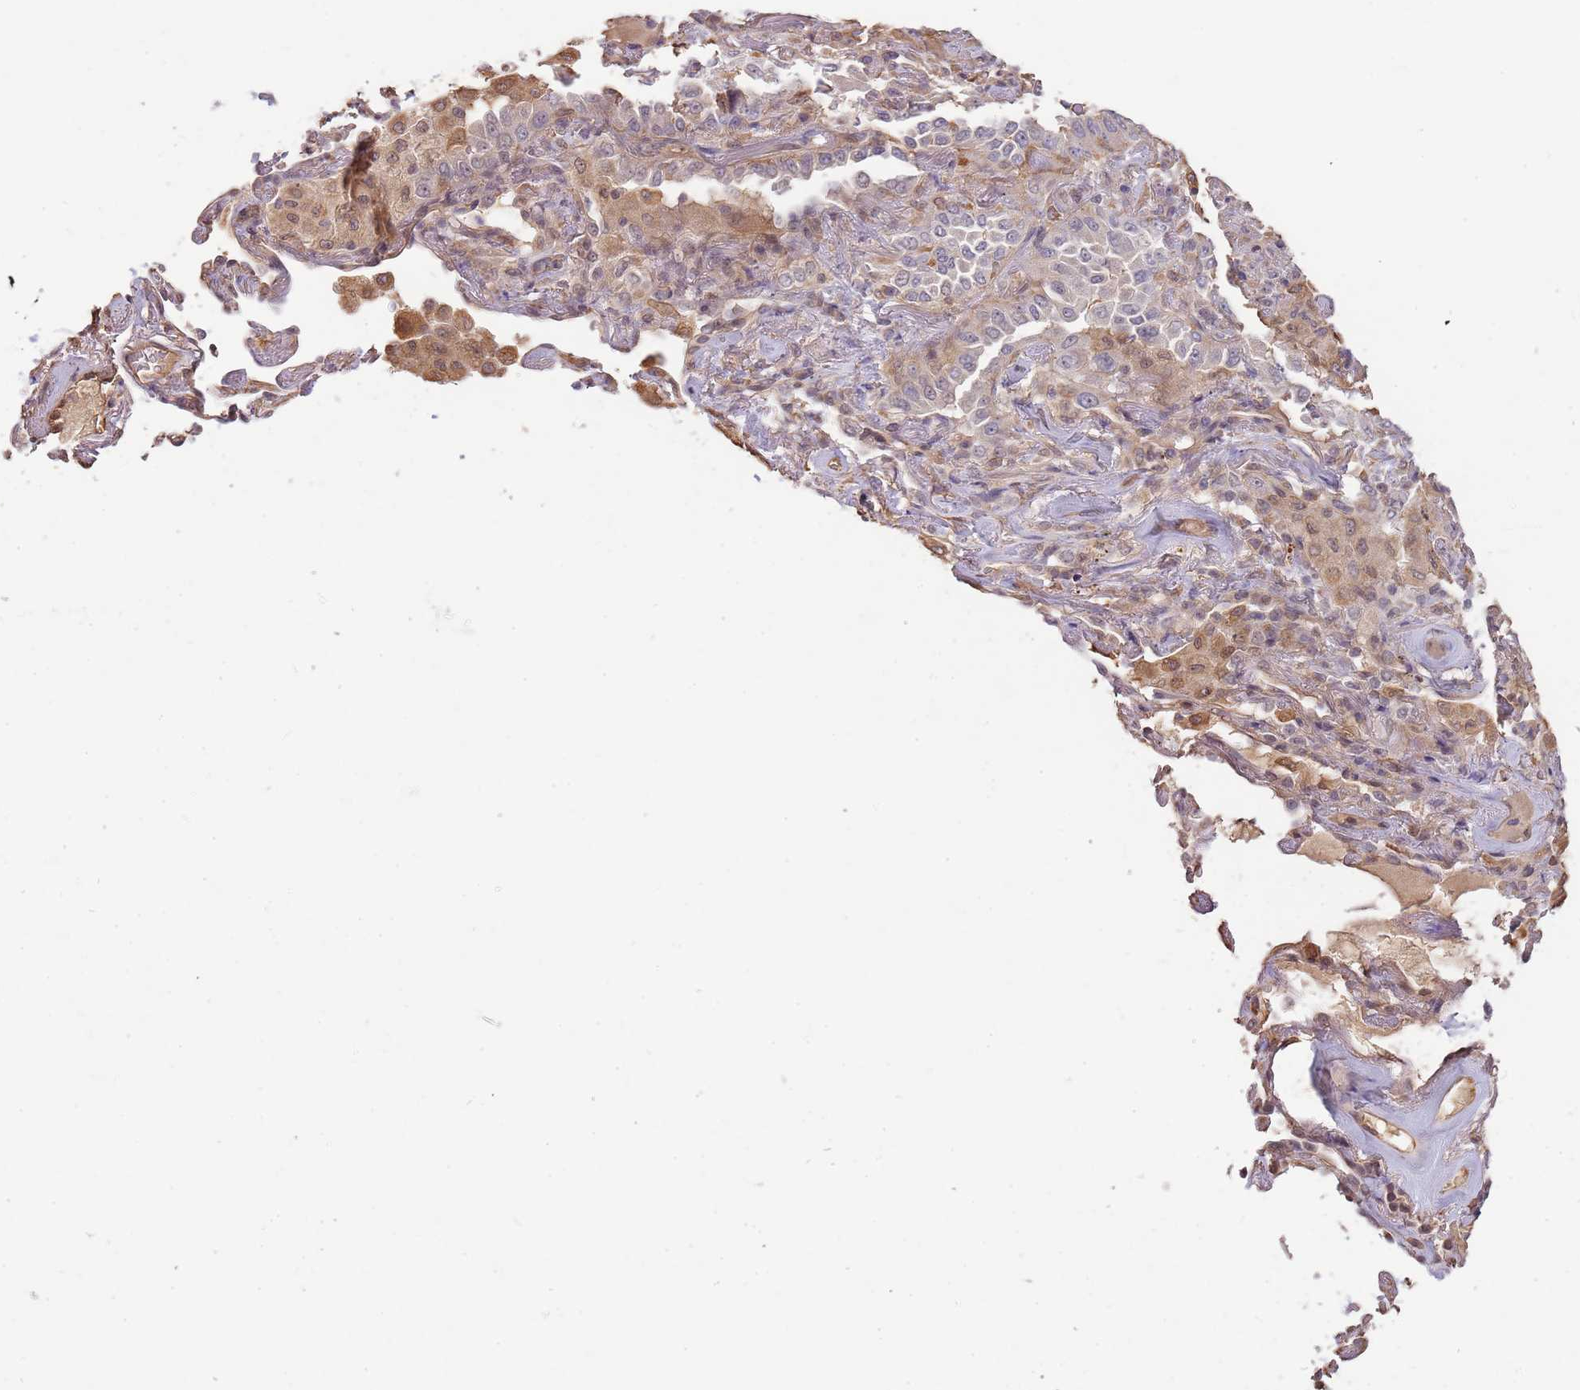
{"staining": {"intensity": "weak", "quantity": "25%-75%", "location": "cytoplasmic/membranous,nuclear"}, "tissue": "lung cancer", "cell_type": "Tumor cells", "image_type": "cancer", "snomed": [{"axis": "morphology", "description": "Adenocarcinoma, NOS"}, {"axis": "topography", "description": "Lung"}], "caption": "High-power microscopy captured an IHC photomicrograph of lung cancer, revealing weak cytoplasmic/membranous and nuclear positivity in about 25%-75% of tumor cells.", "gene": "SURF2", "patient": {"sex": "female", "age": 69}}